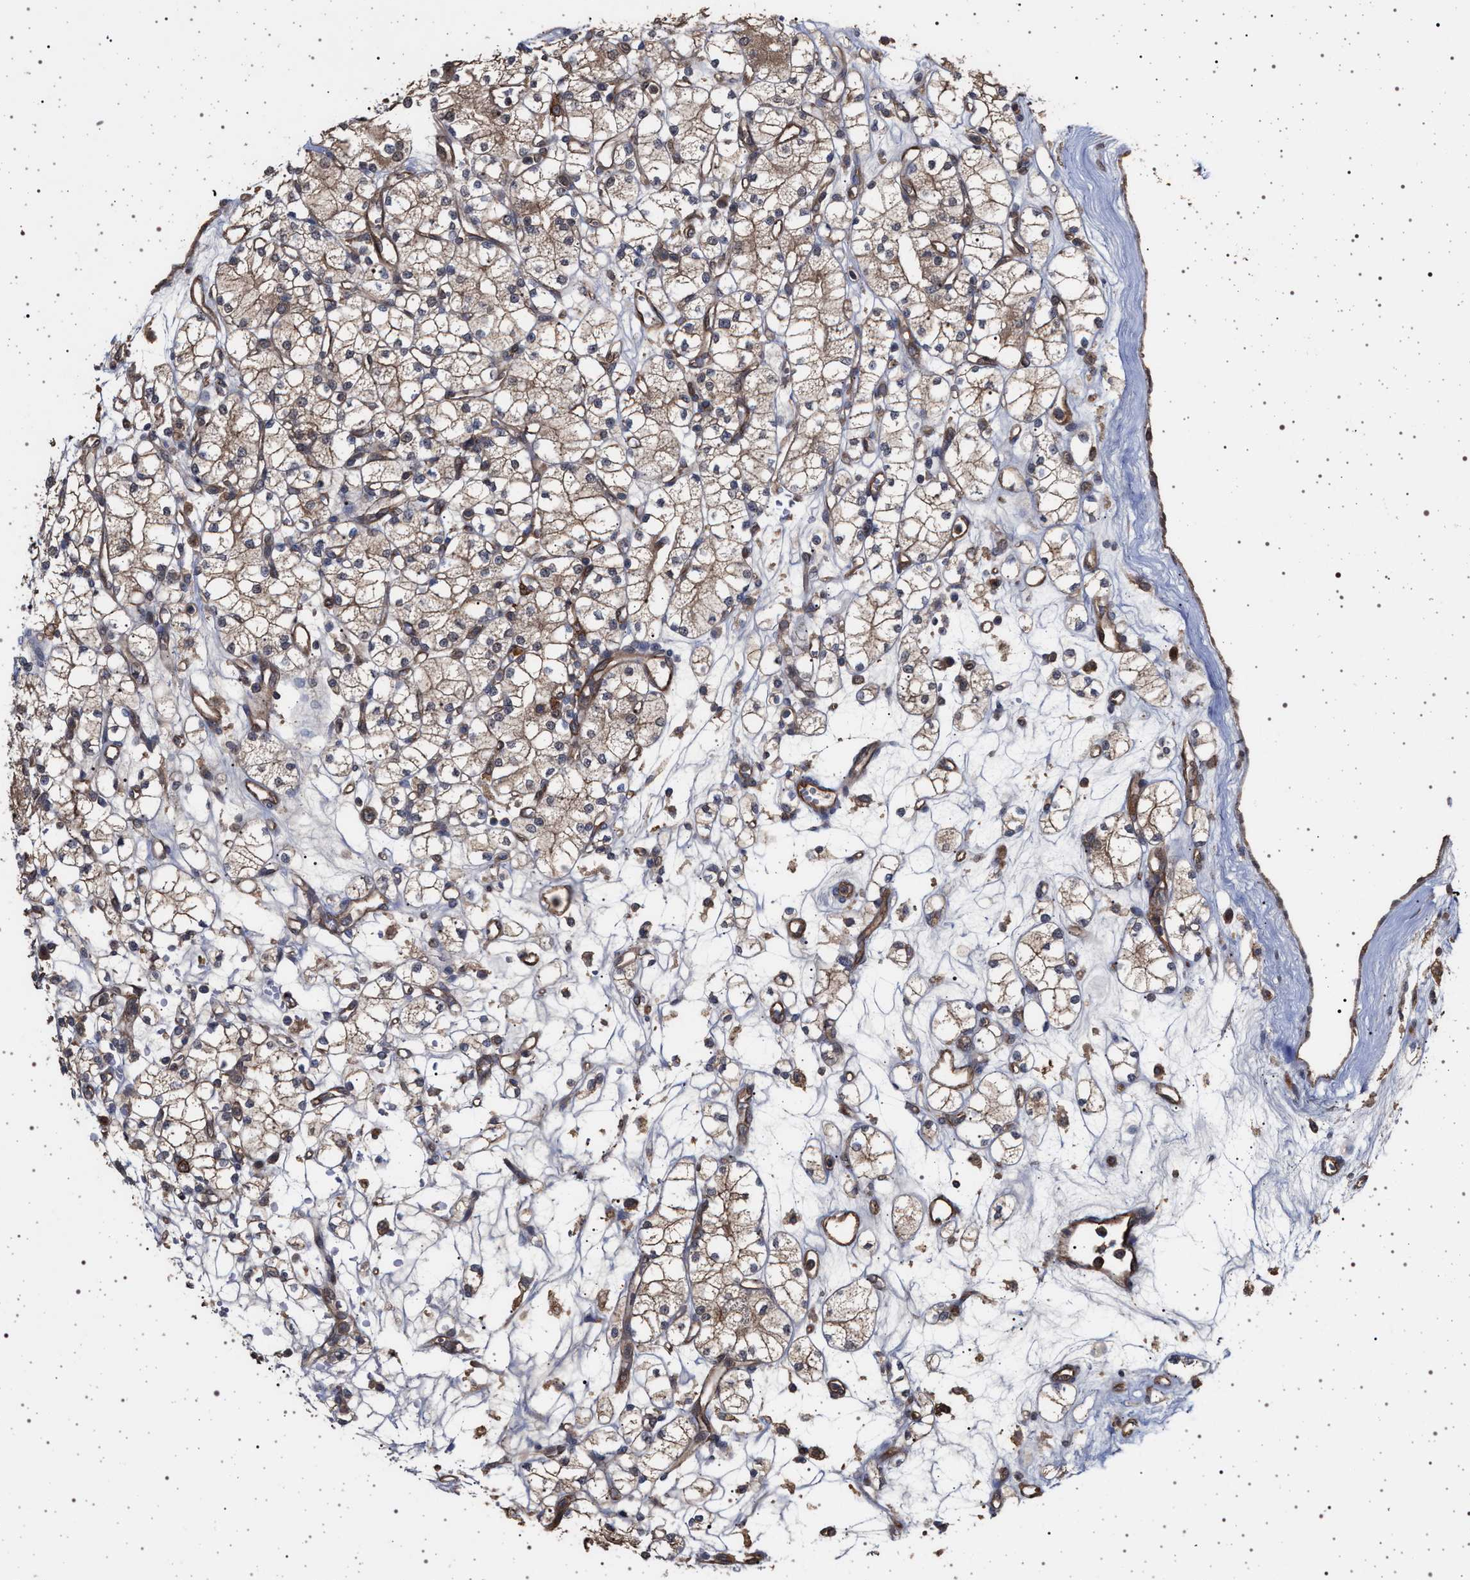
{"staining": {"intensity": "moderate", "quantity": ">75%", "location": "cytoplasmic/membranous"}, "tissue": "renal cancer", "cell_type": "Tumor cells", "image_type": "cancer", "snomed": [{"axis": "morphology", "description": "Adenocarcinoma, NOS"}, {"axis": "topography", "description": "Kidney"}], "caption": "This histopathology image shows immunohistochemistry (IHC) staining of renal cancer (adenocarcinoma), with medium moderate cytoplasmic/membranous staining in about >75% of tumor cells.", "gene": "IFT20", "patient": {"sex": "male", "age": 77}}